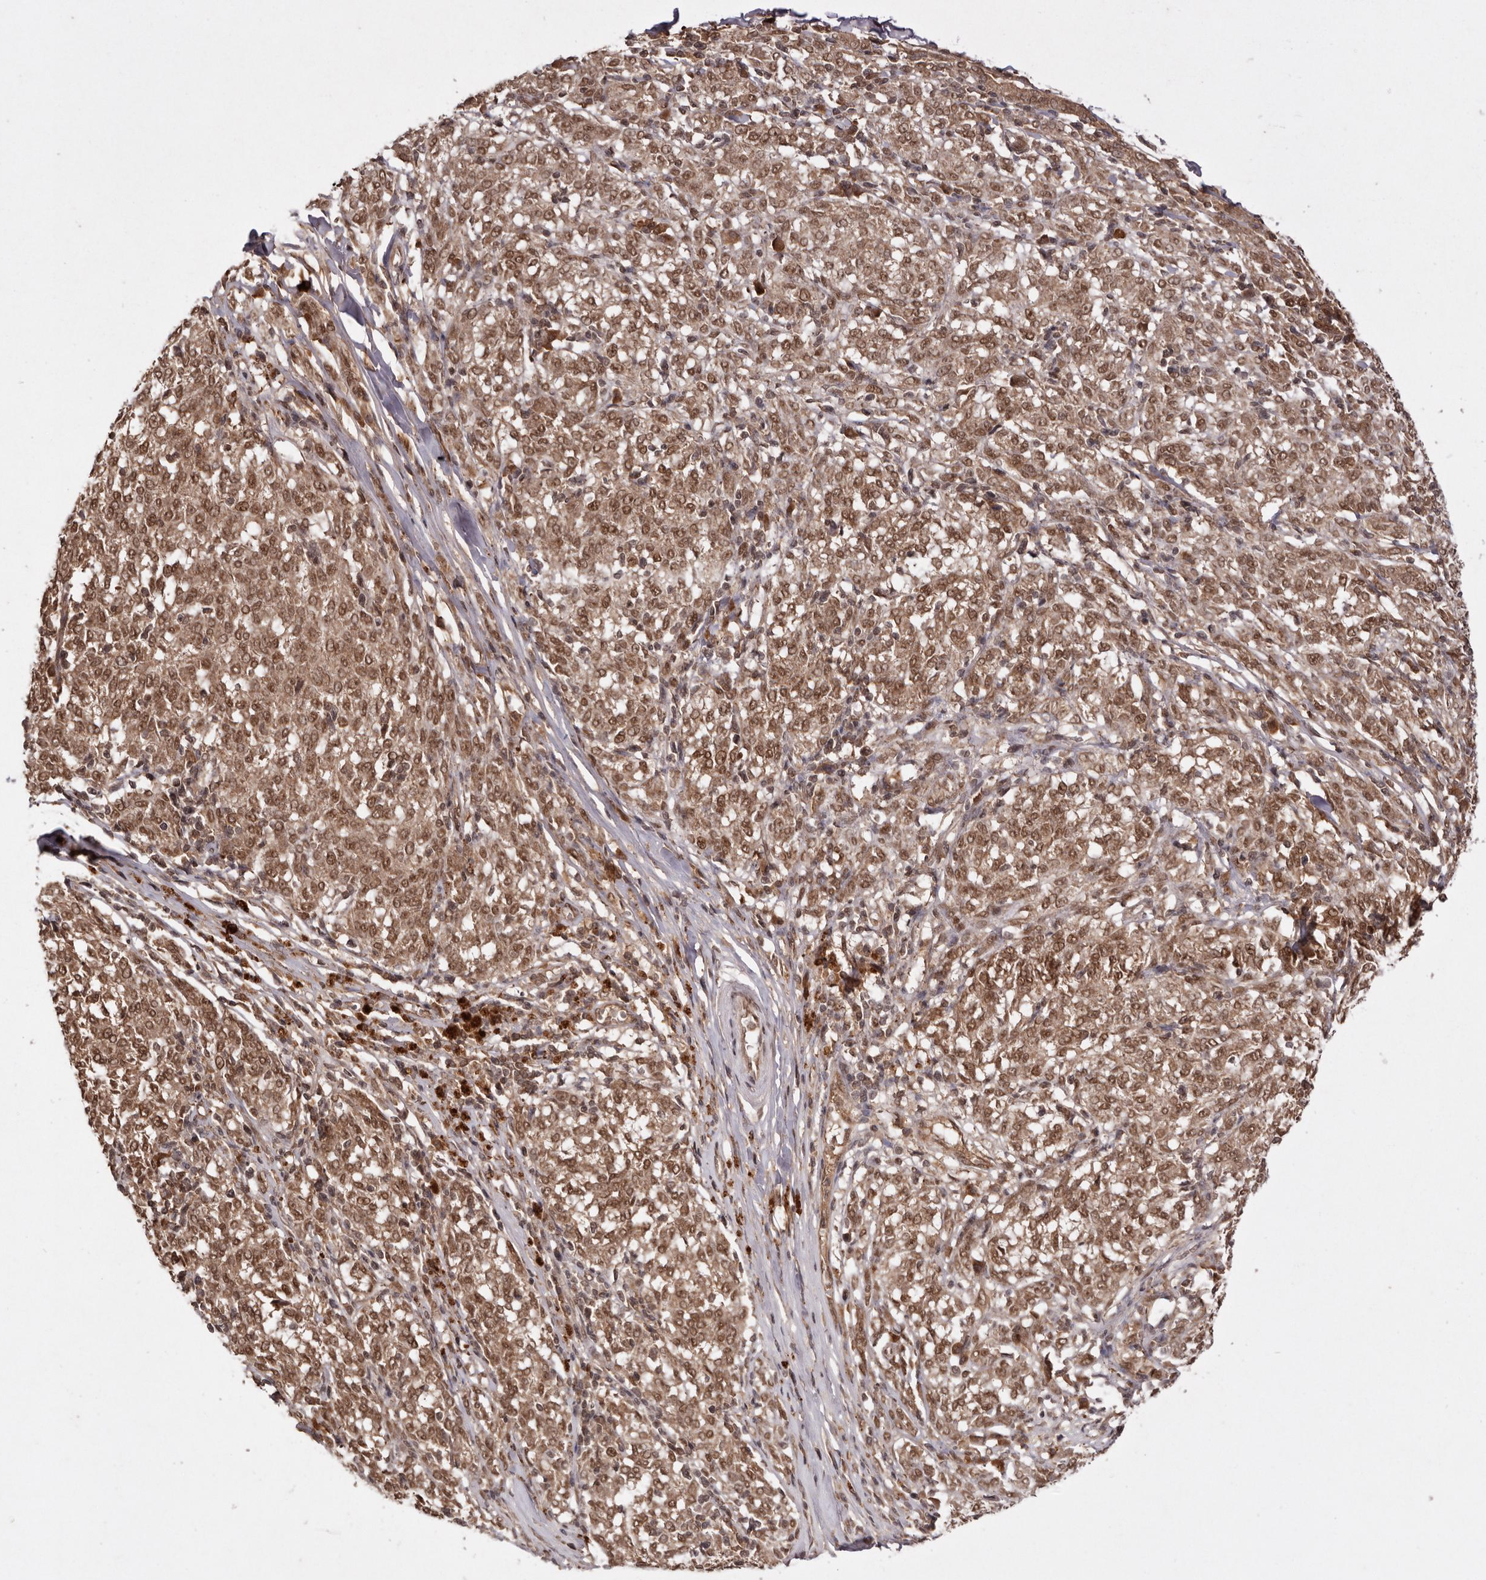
{"staining": {"intensity": "moderate", "quantity": ">75%", "location": "cytoplasmic/membranous,nuclear"}, "tissue": "melanoma", "cell_type": "Tumor cells", "image_type": "cancer", "snomed": [{"axis": "morphology", "description": "Malignant melanoma, NOS"}, {"axis": "topography", "description": "Skin"}], "caption": "Immunohistochemistry (IHC) of melanoma shows medium levels of moderate cytoplasmic/membranous and nuclear staining in approximately >75% of tumor cells.", "gene": "TARS2", "patient": {"sex": "female", "age": 72}}